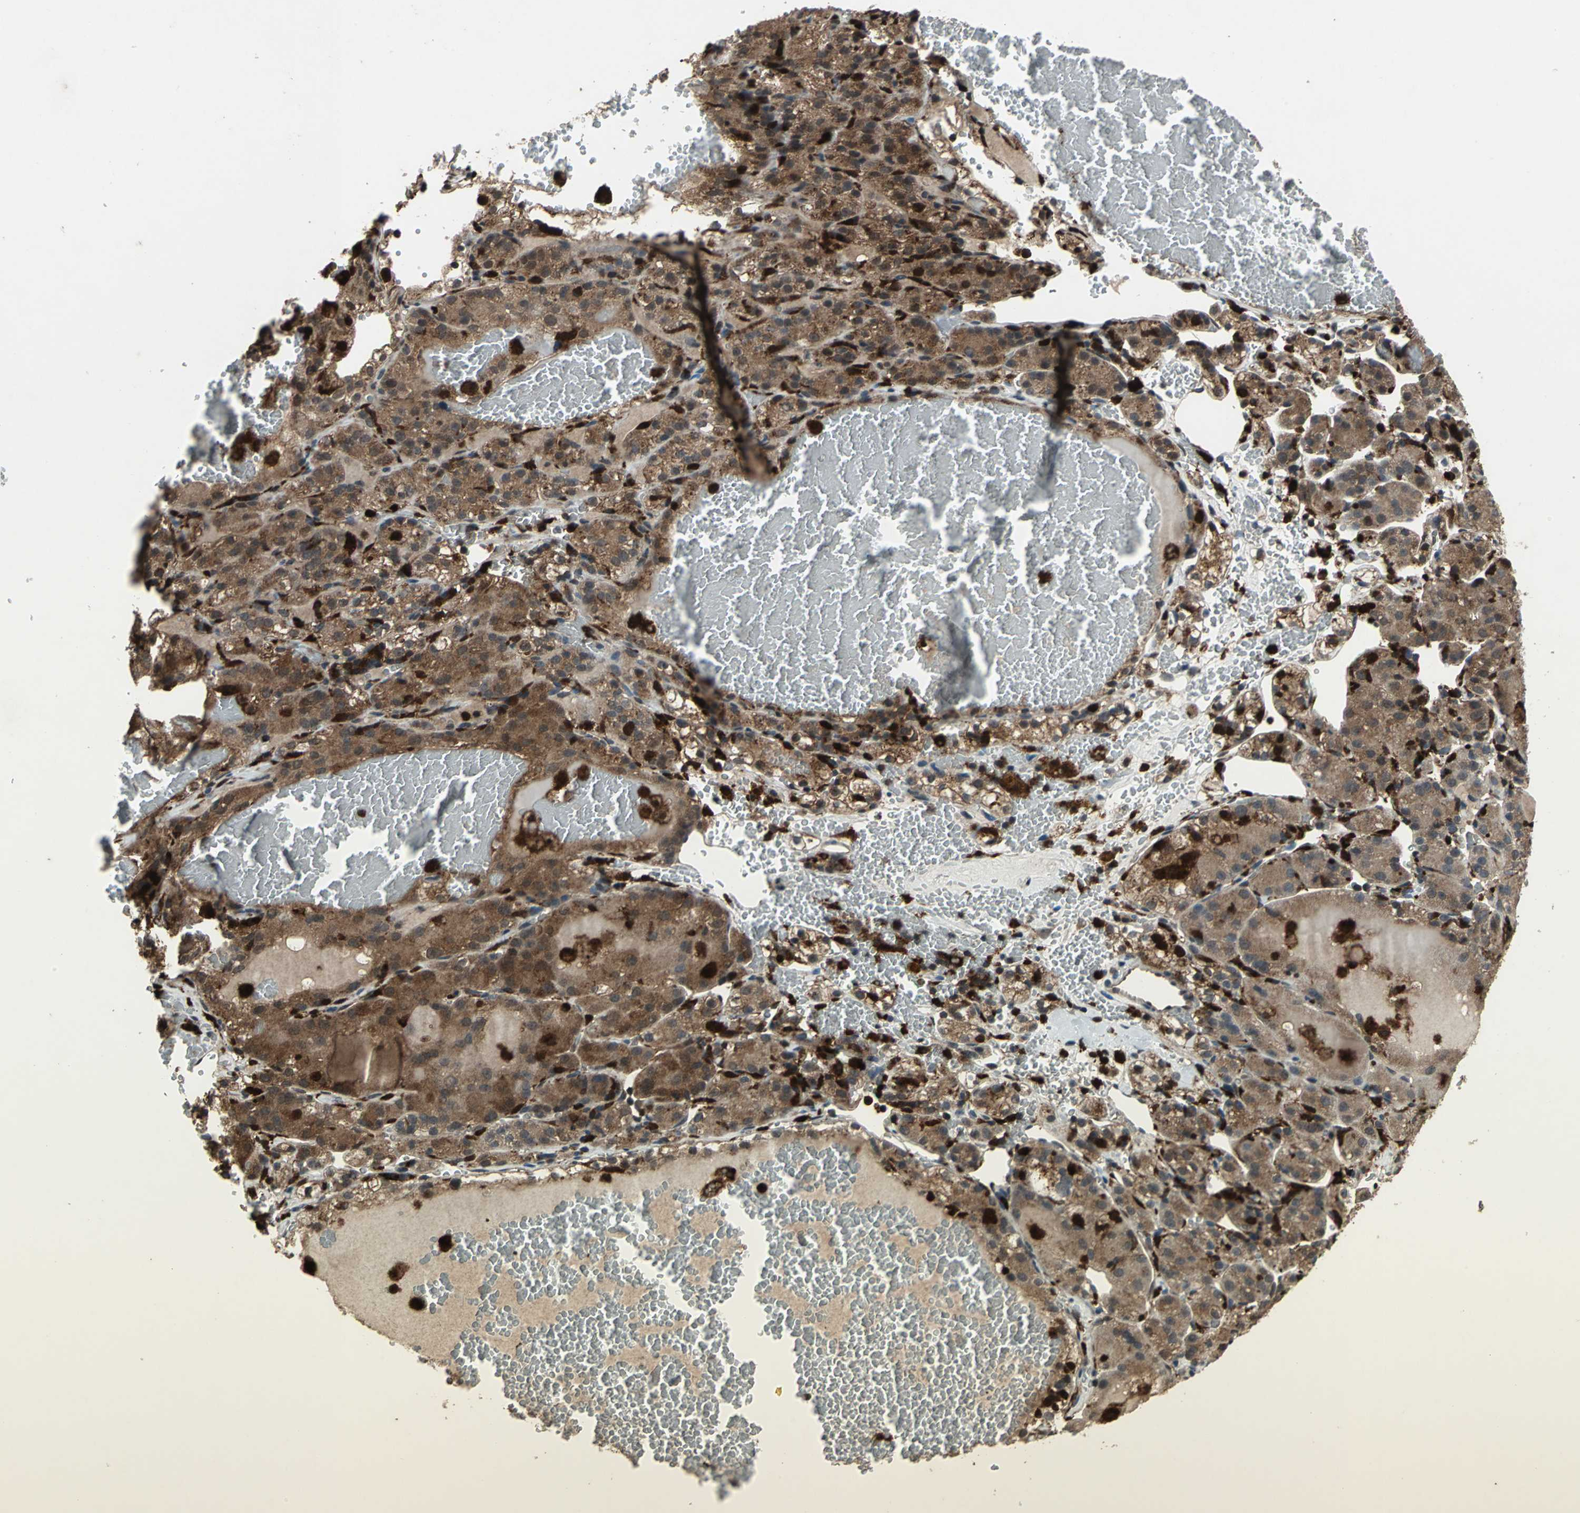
{"staining": {"intensity": "strong", "quantity": ">75%", "location": "cytoplasmic/membranous"}, "tissue": "renal cancer", "cell_type": "Tumor cells", "image_type": "cancer", "snomed": [{"axis": "morphology", "description": "Normal tissue, NOS"}, {"axis": "morphology", "description": "Adenocarcinoma, NOS"}, {"axis": "topography", "description": "Kidney"}], "caption": "The immunohistochemical stain shows strong cytoplasmic/membranous expression in tumor cells of adenocarcinoma (renal) tissue.", "gene": "PYCARD", "patient": {"sex": "male", "age": 61}}